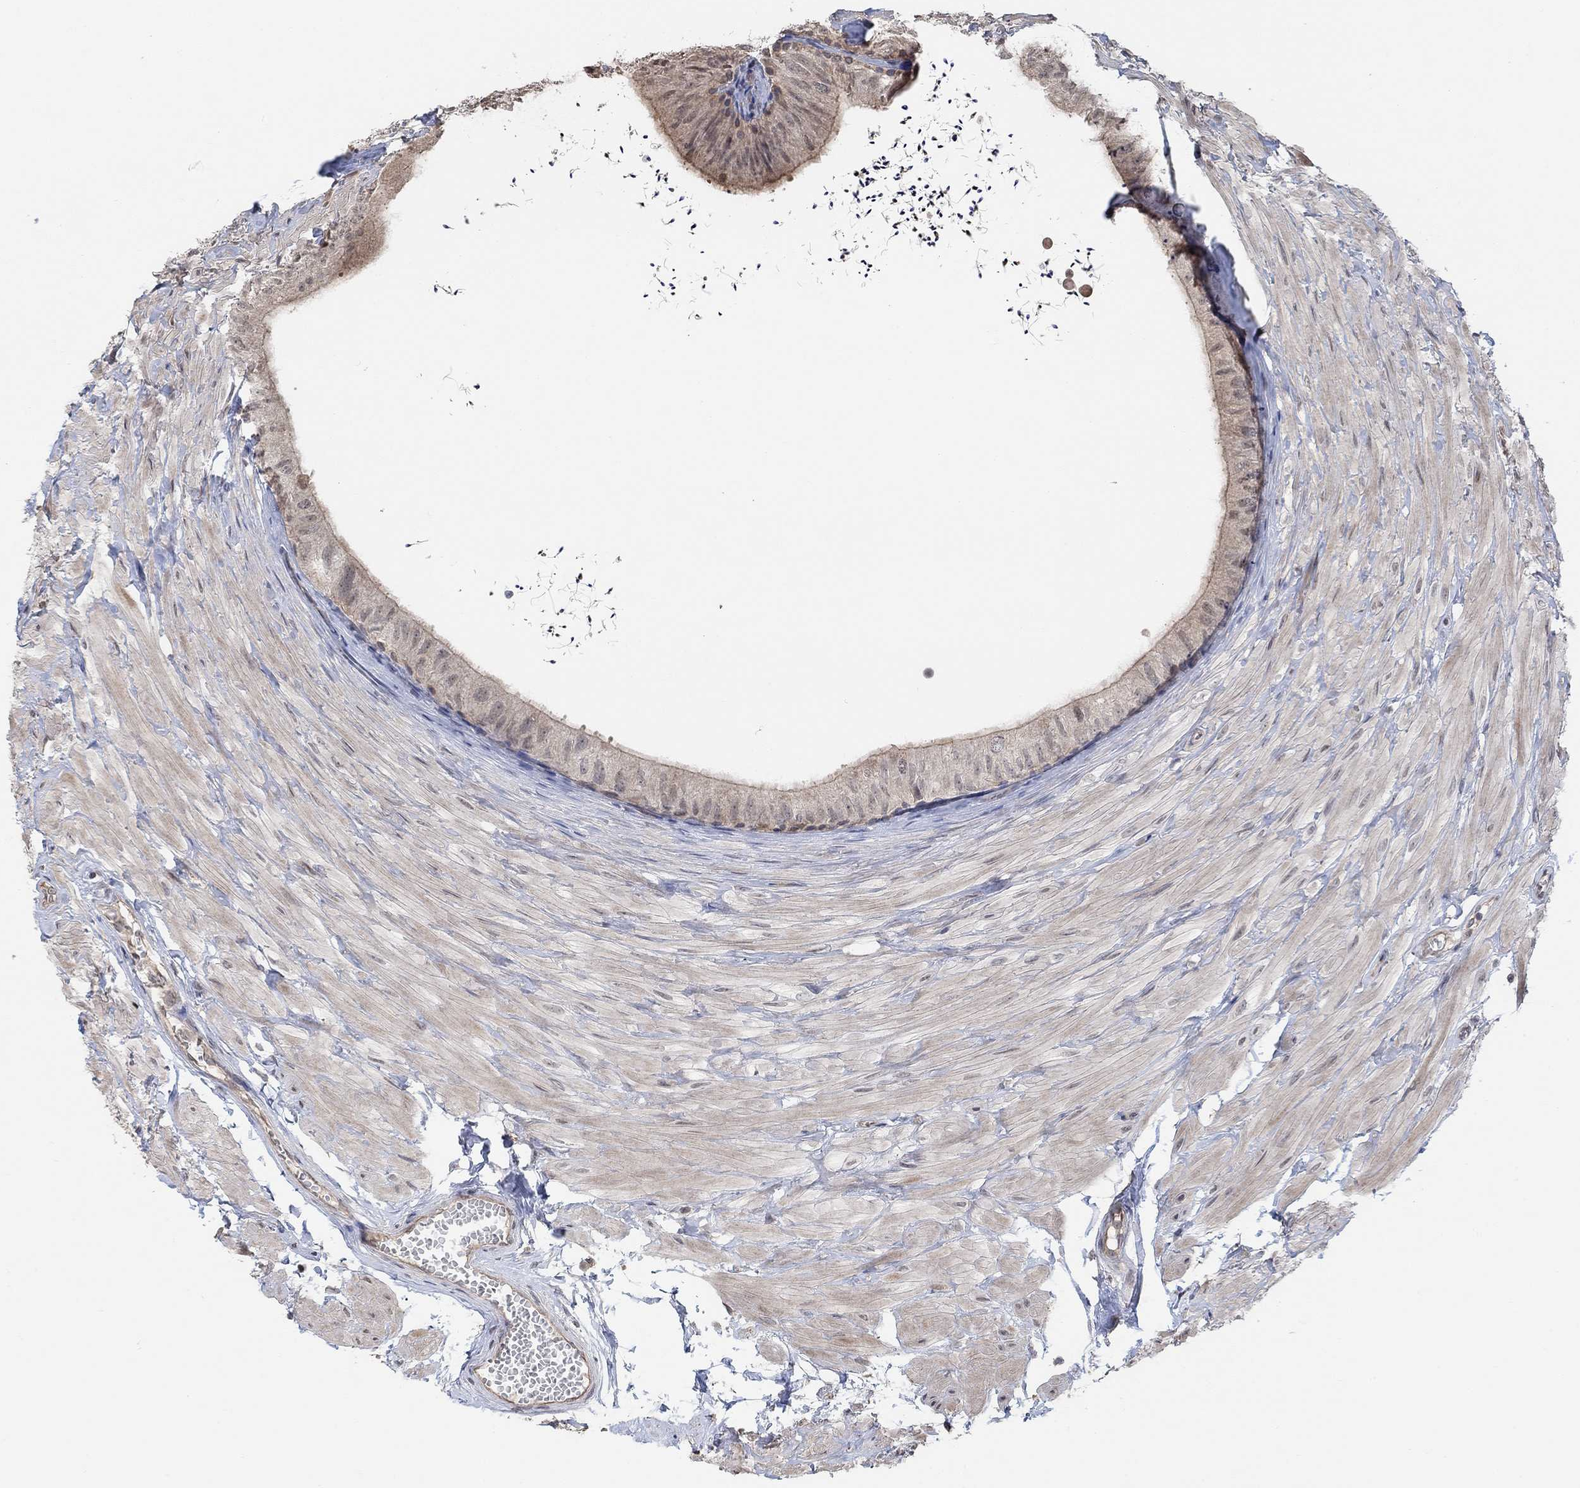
{"staining": {"intensity": "weak", "quantity": "<25%", "location": "cytoplasmic/membranous"}, "tissue": "epididymis", "cell_type": "Glandular cells", "image_type": "normal", "snomed": [{"axis": "morphology", "description": "Normal tissue, NOS"}, {"axis": "topography", "description": "Epididymis"}], "caption": "High power microscopy photomicrograph of an immunohistochemistry histopathology image of normal epididymis, revealing no significant staining in glandular cells.", "gene": "UNC5B", "patient": {"sex": "male", "age": 32}}